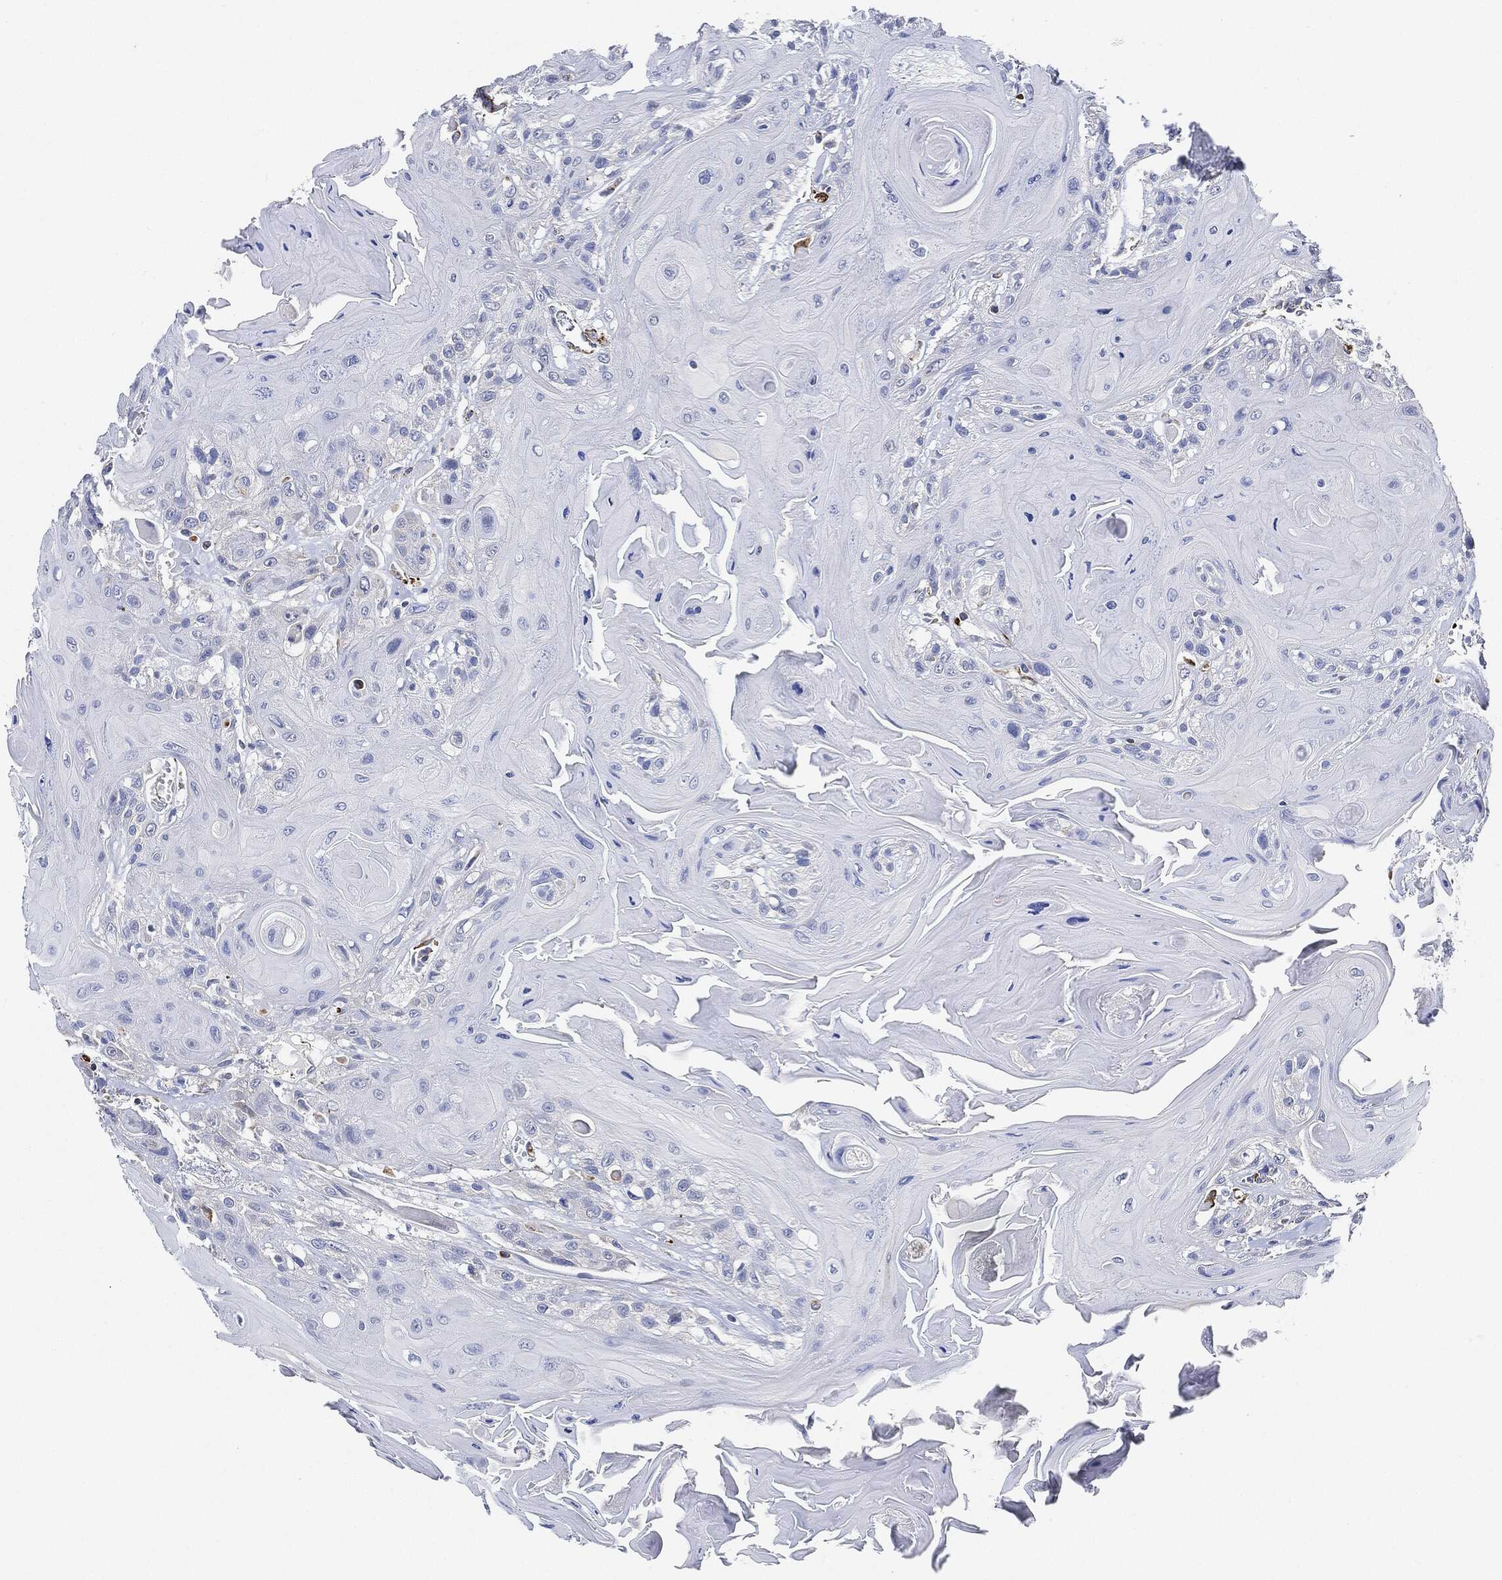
{"staining": {"intensity": "negative", "quantity": "none", "location": "none"}, "tissue": "head and neck cancer", "cell_type": "Tumor cells", "image_type": "cancer", "snomed": [{"axis": "morphology", "description": "Squamous cell carcinoma, NOS"}, {"axis": "topography", "description": "Head-Neck"}], "caption": "Tumor cells are negative for brown protein staining in head and neck squamous cell carcinoma.", "gene": "THSD1", "patient": {"sex": "female", "age": 59}}